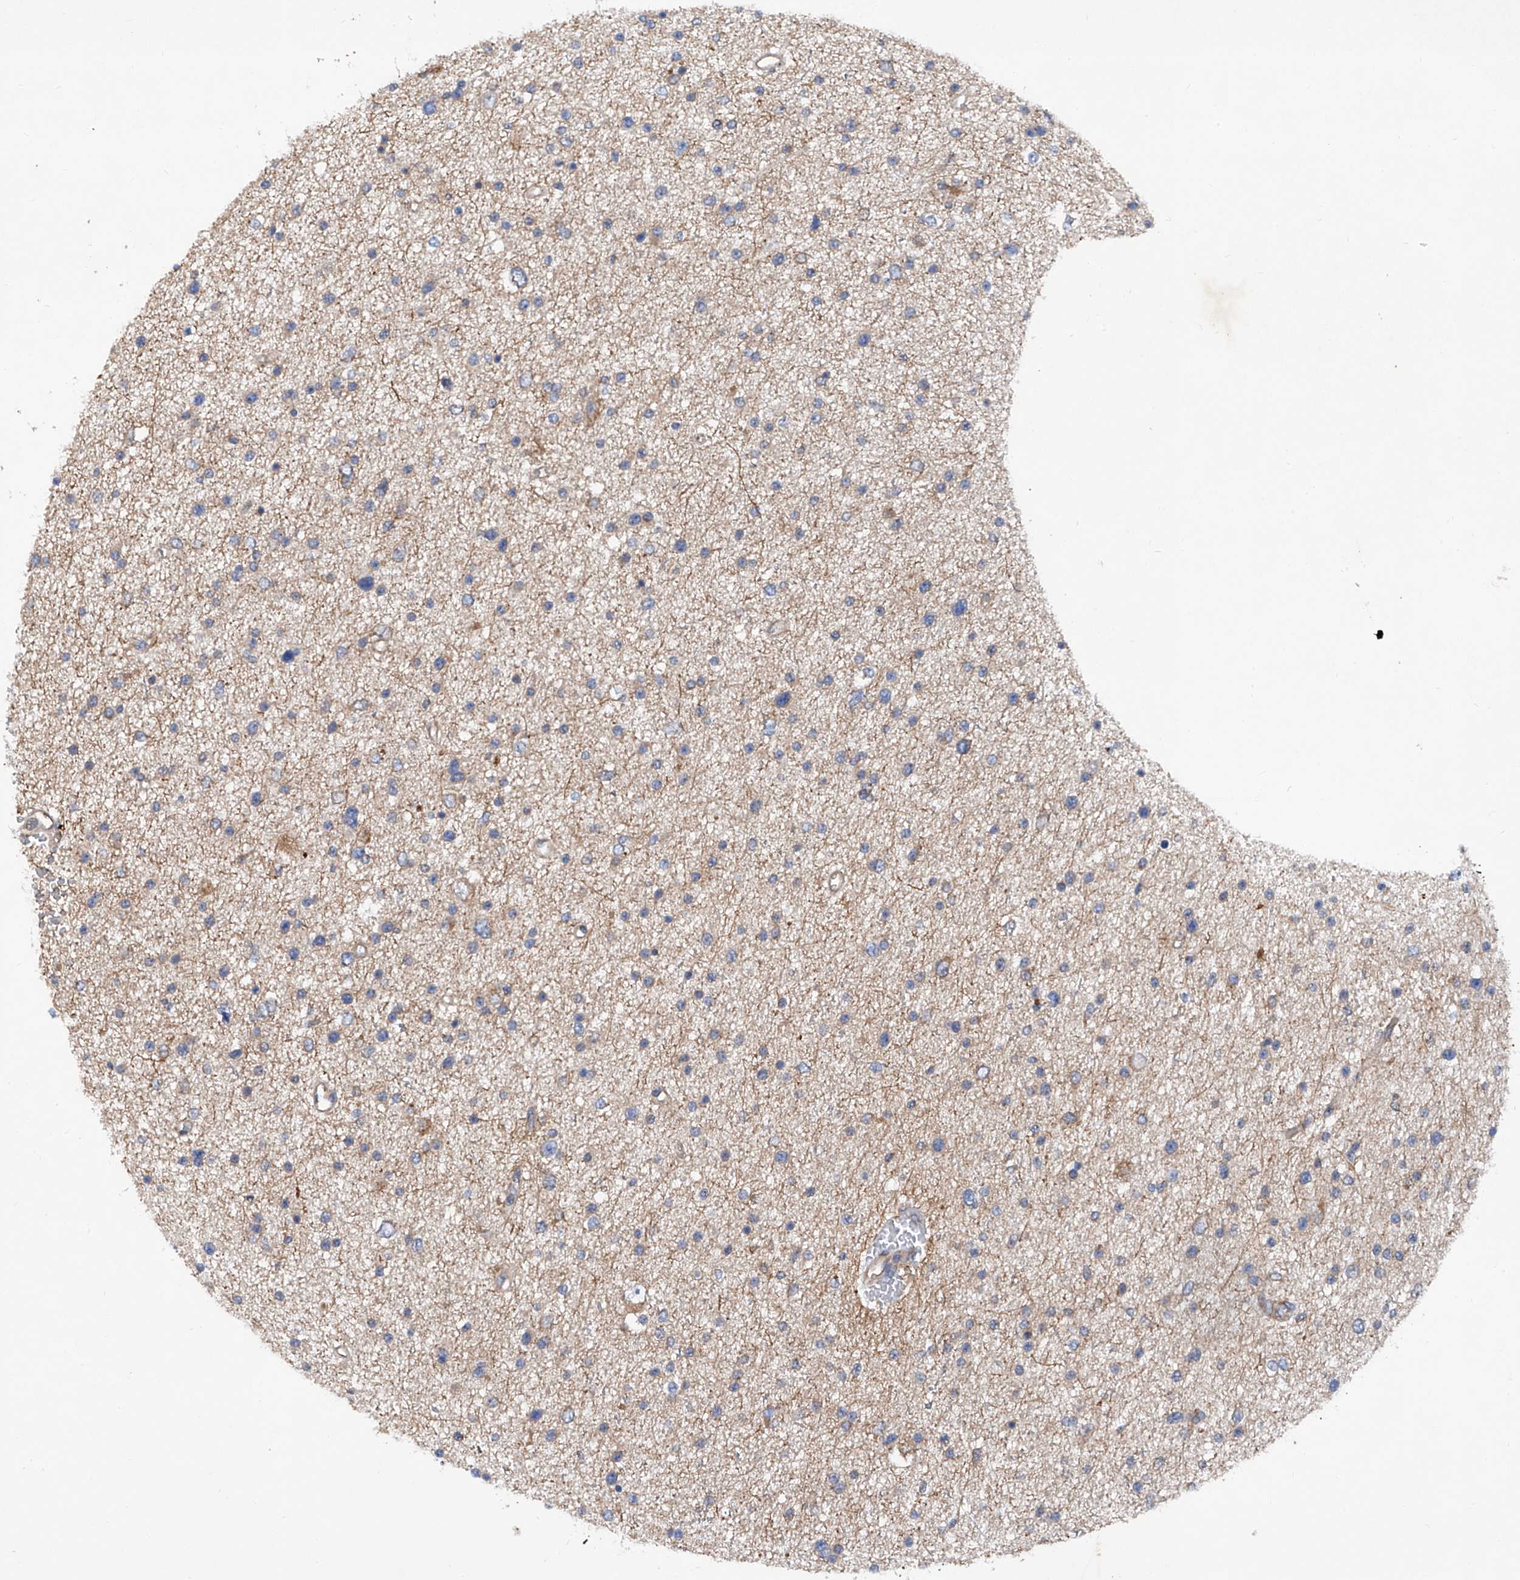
{"staining": {"intensity": "moderate", "quantity": "<25%", "location": "cytoplasmic/membranous"}, "tissue": "glioma", "cell_type": "Tumor cells", "image_type": "cancer", "snomed": [{"axis": "morphology", "description": "Glioma, malignant, Low grade"}, {"axis": "topography", "description": "Brain"}], "caption": "Protein analysis of malignant low-grade glioma tissue exhibits moderate cytoplasmic/membranous expression in approximately <25% of tumor cells.", "gene": "ASCC3", "patient": {"sex": "female", "age": 37}}